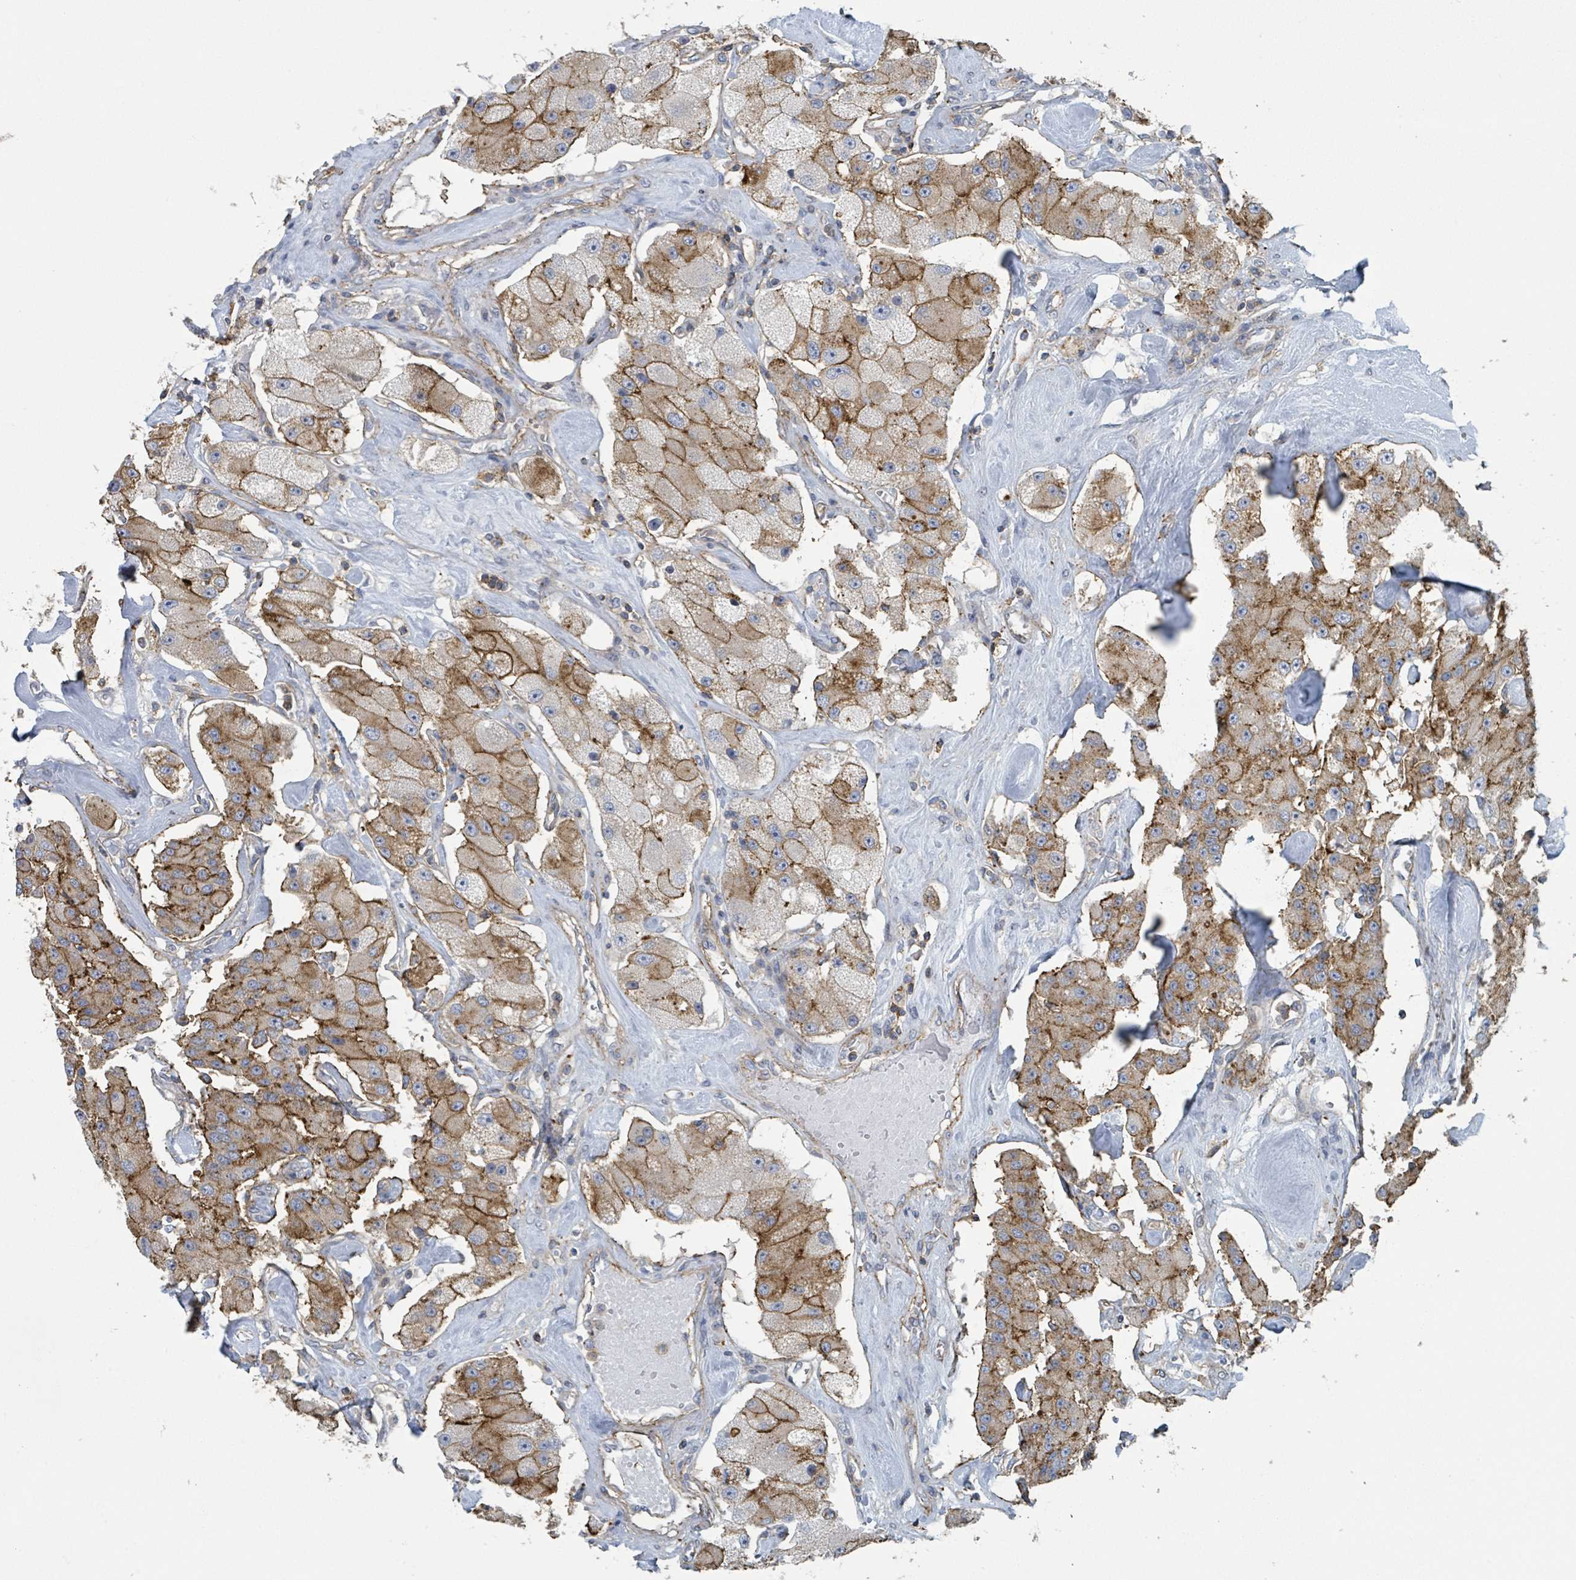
{"staining": {"intensity": "strong", "quantity": ">75%", "location": "cytoplasmic/membranous"}, "tissue": "carcinoid", "cell_type": "Tumor cells", "image_type": "cancer", "snomed": [{"axis": "morphology", "description": "Carcinoid, malignant, NOS"}, {"axis": "topography", "description": "Pancreas"}], "caption": "Immunohistochemistry of carcinoid (malignant) exhibits high levels of strong cytoplasmic/membranous staining in about >75% of tumor cells.", "gene": "LRRC42", "patient": {"sex": "male", "age": 41}}